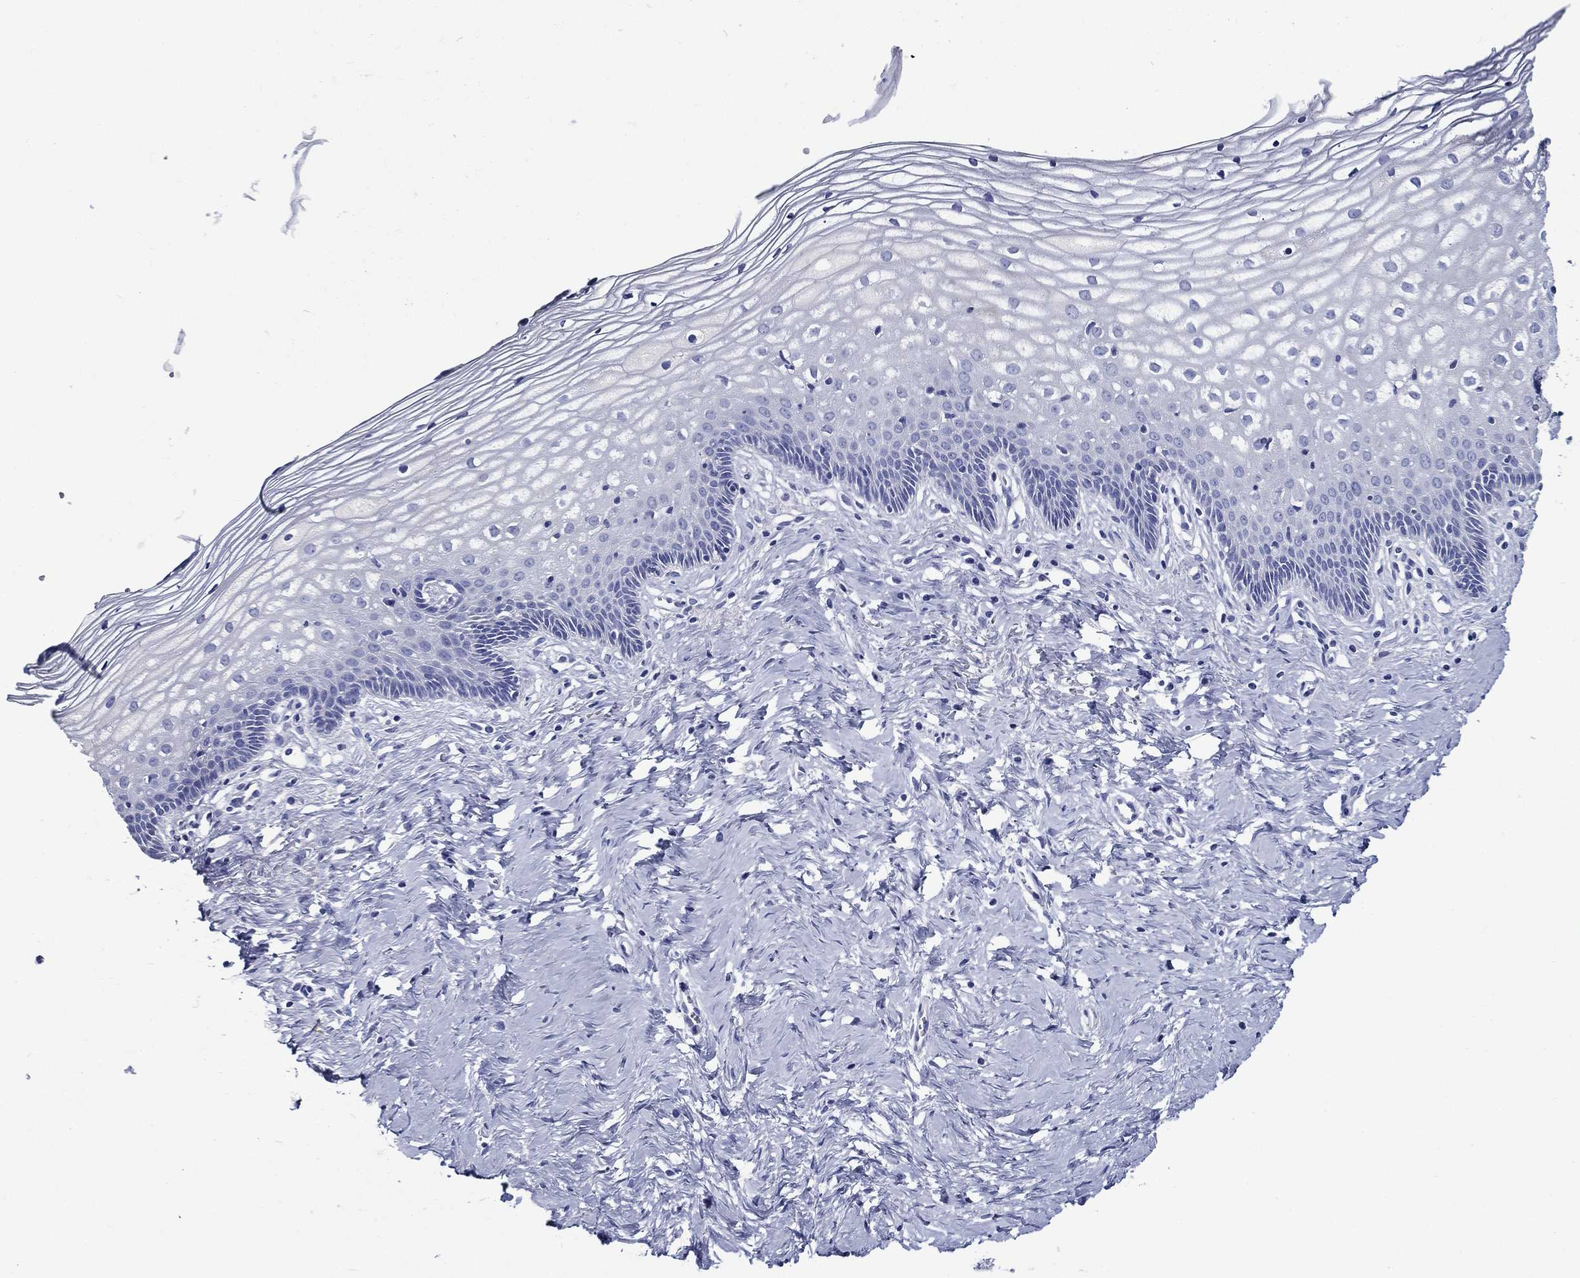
{"staining": {"intensity": "negative", "quantity": "none", "location": "none"}, "tissue": "cervix", "cell_type": "Glandular cells", "image_type": "normal", "snomed": [{"axis": "morphology", "description": "Normal tissue, NOS"}, {"axis": "topography", "description": "Cervix"}], "caption": "Protein analysis of benign cervix demonstrates no significant positivity in glandular cells. (Immunohistochemistry, brightfield microscopy, high magnification).", "gene": "ACE2", "patient": {"sex": "female", "age": 42}}